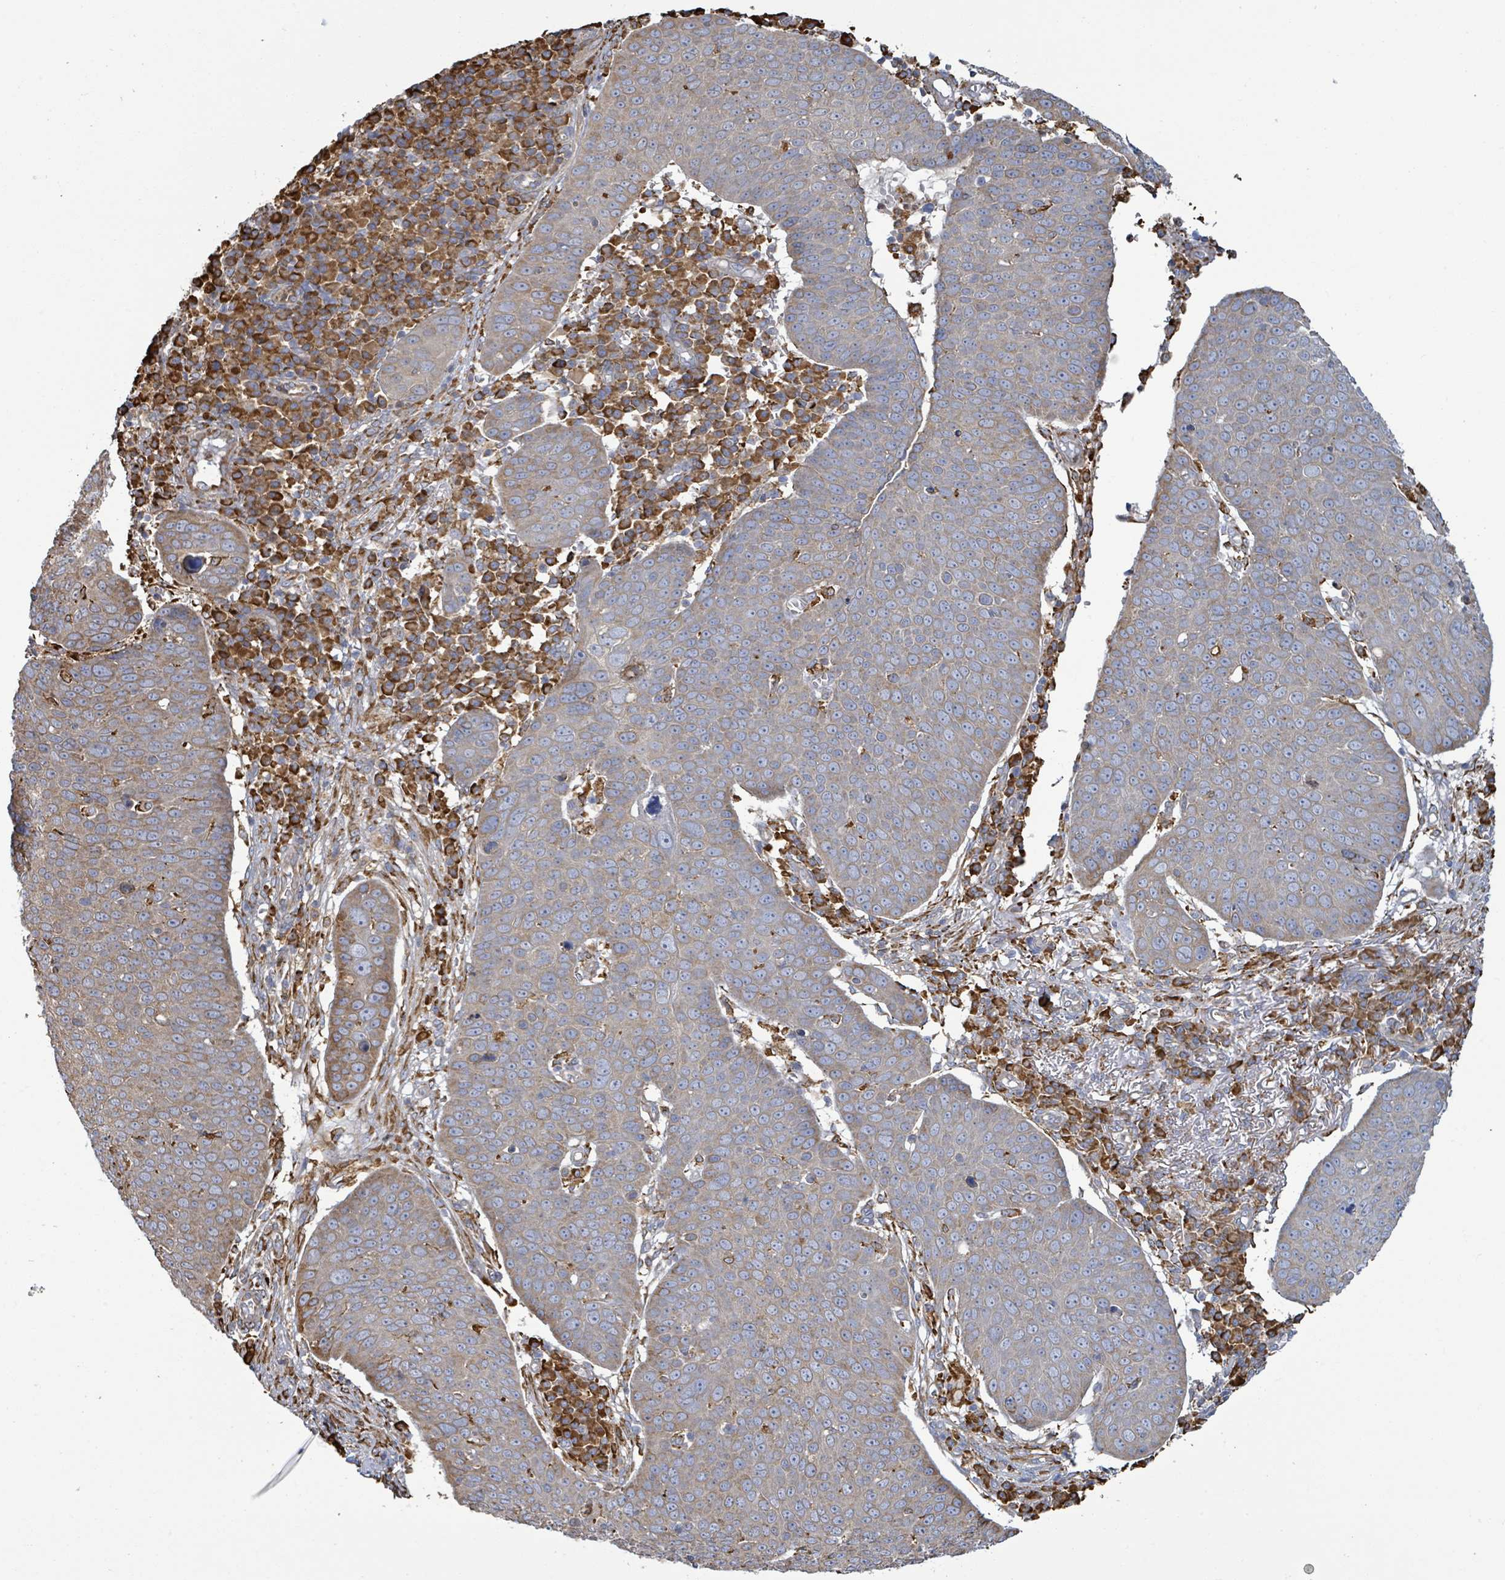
{"staining": {"intensity": "moderate", "quantity": "25%-75%", "location": "cytoplasmic/membranous"}, "tissue": "skin cancer", "cell_type": "Tumor cells", "image_type": "cancer", "snomed": [{"axis": "morphology", "description": "Squamous cell carcinoma, NOS"}, {"axis": "topography", "description": "Skin"}], "caption": "Tumor cells exhibit medium levels of moderate cytoplasmic/membranous expression in approximately 25%-75% of cells in human skin cancer (squamous cell carcinoma).", "gene": "RFPL4A", "patient": {"sex": "male", "age": 71}}